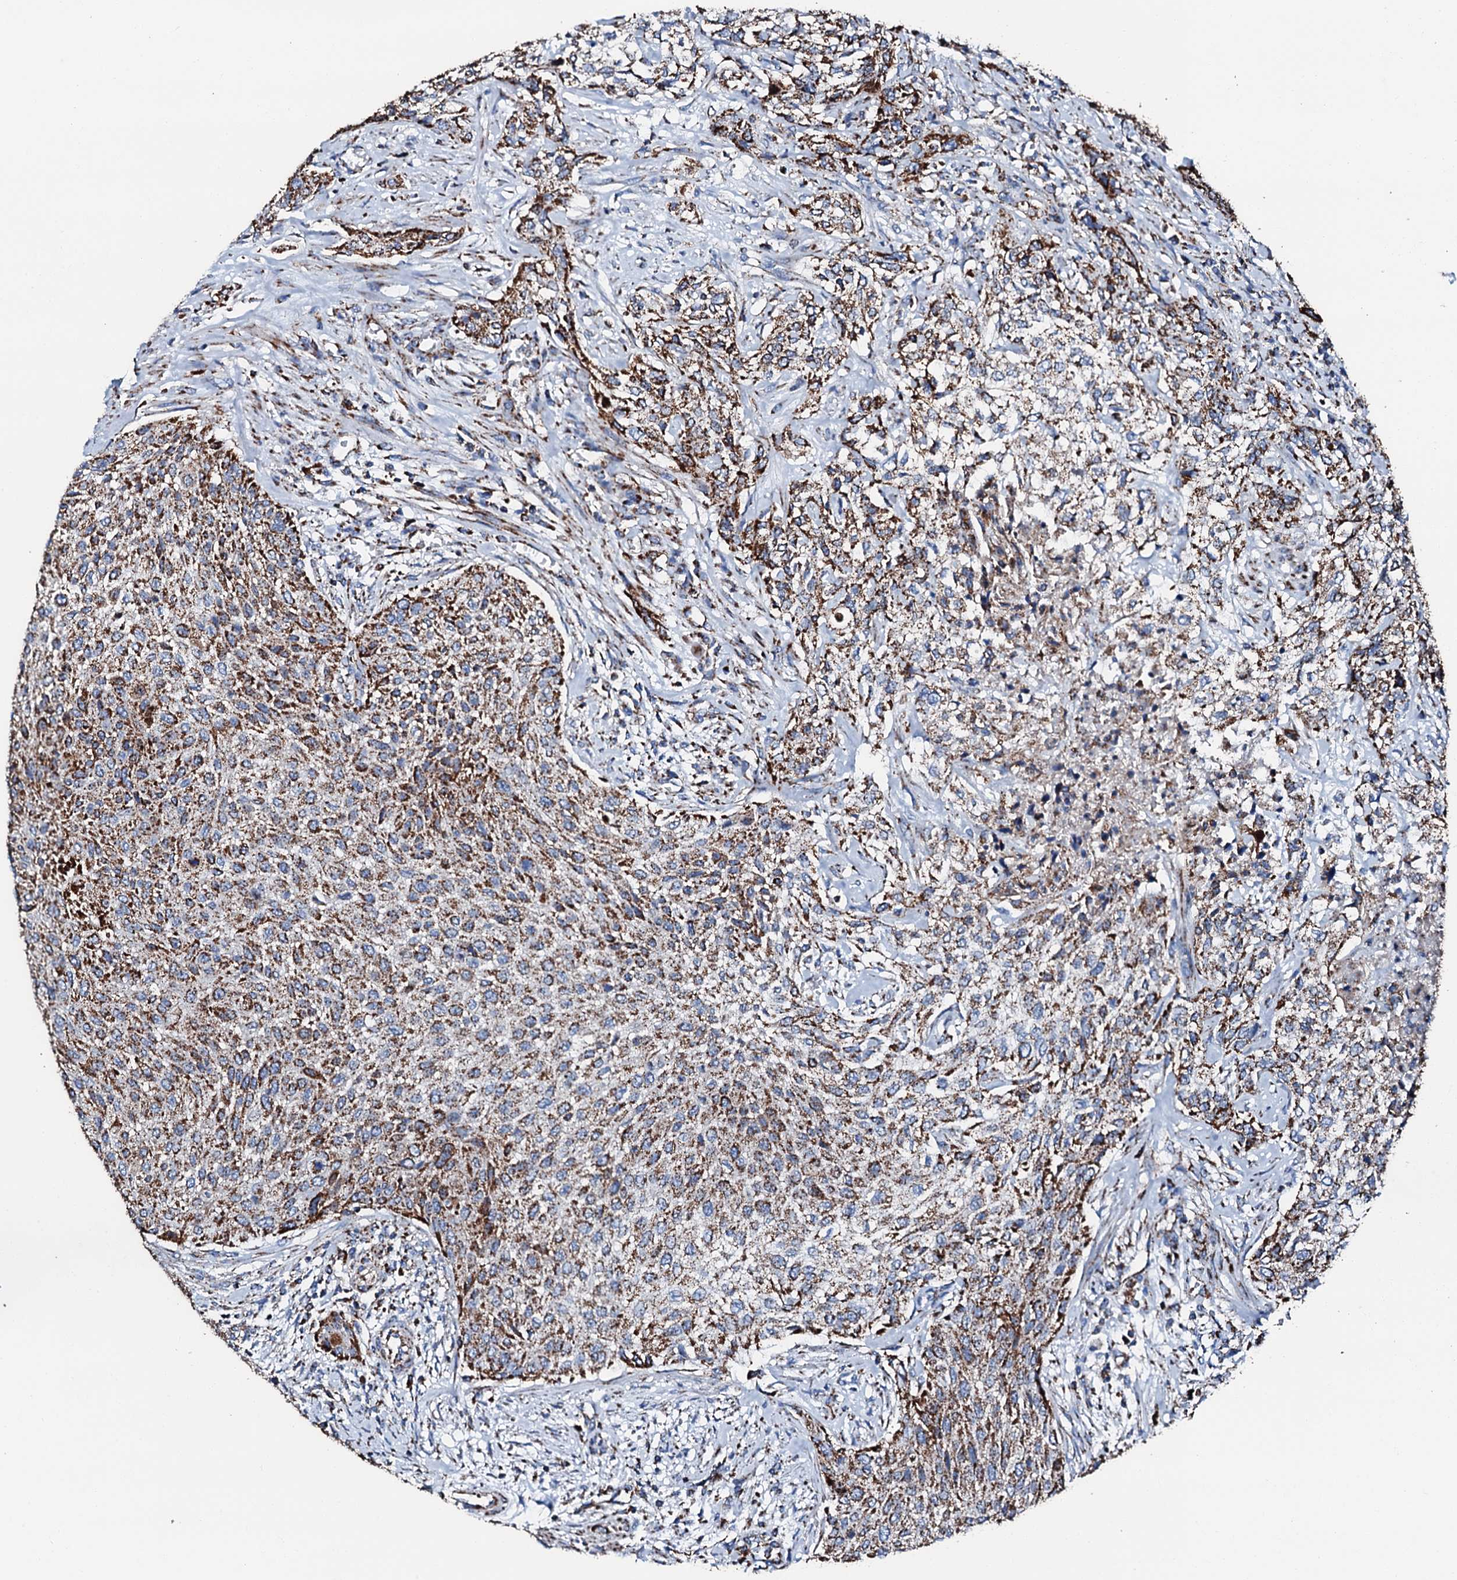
{"staining": {"intensity": "moderate", "quantity": ">75%", "location": "cytoplasmic/membranous"}, "tissue": "urothelial cancer", "cell_type": "Tumor cells", "image_type": "cancer", "snomed": [{"axis": "morphology", "description": "Normal tissue, NOS"}, {"axis": "morphology", "description": "Urothelial carcinoma, NOS"}, {"axis": "topography", "description": "Urinary bladder"}, {"axis": "topography", "description": "Peripheral nerve tissue"}], "caption": "Protein expression analysis of human transitional cell carcinoma reveals moderate cytoplasmic/membranous positivity in about >75% of tumor cells. (Brightfield microscopy of DAB IHC at high magnification).", "gene": "HADH", "patient": {"sex": "male", "age": 35}}